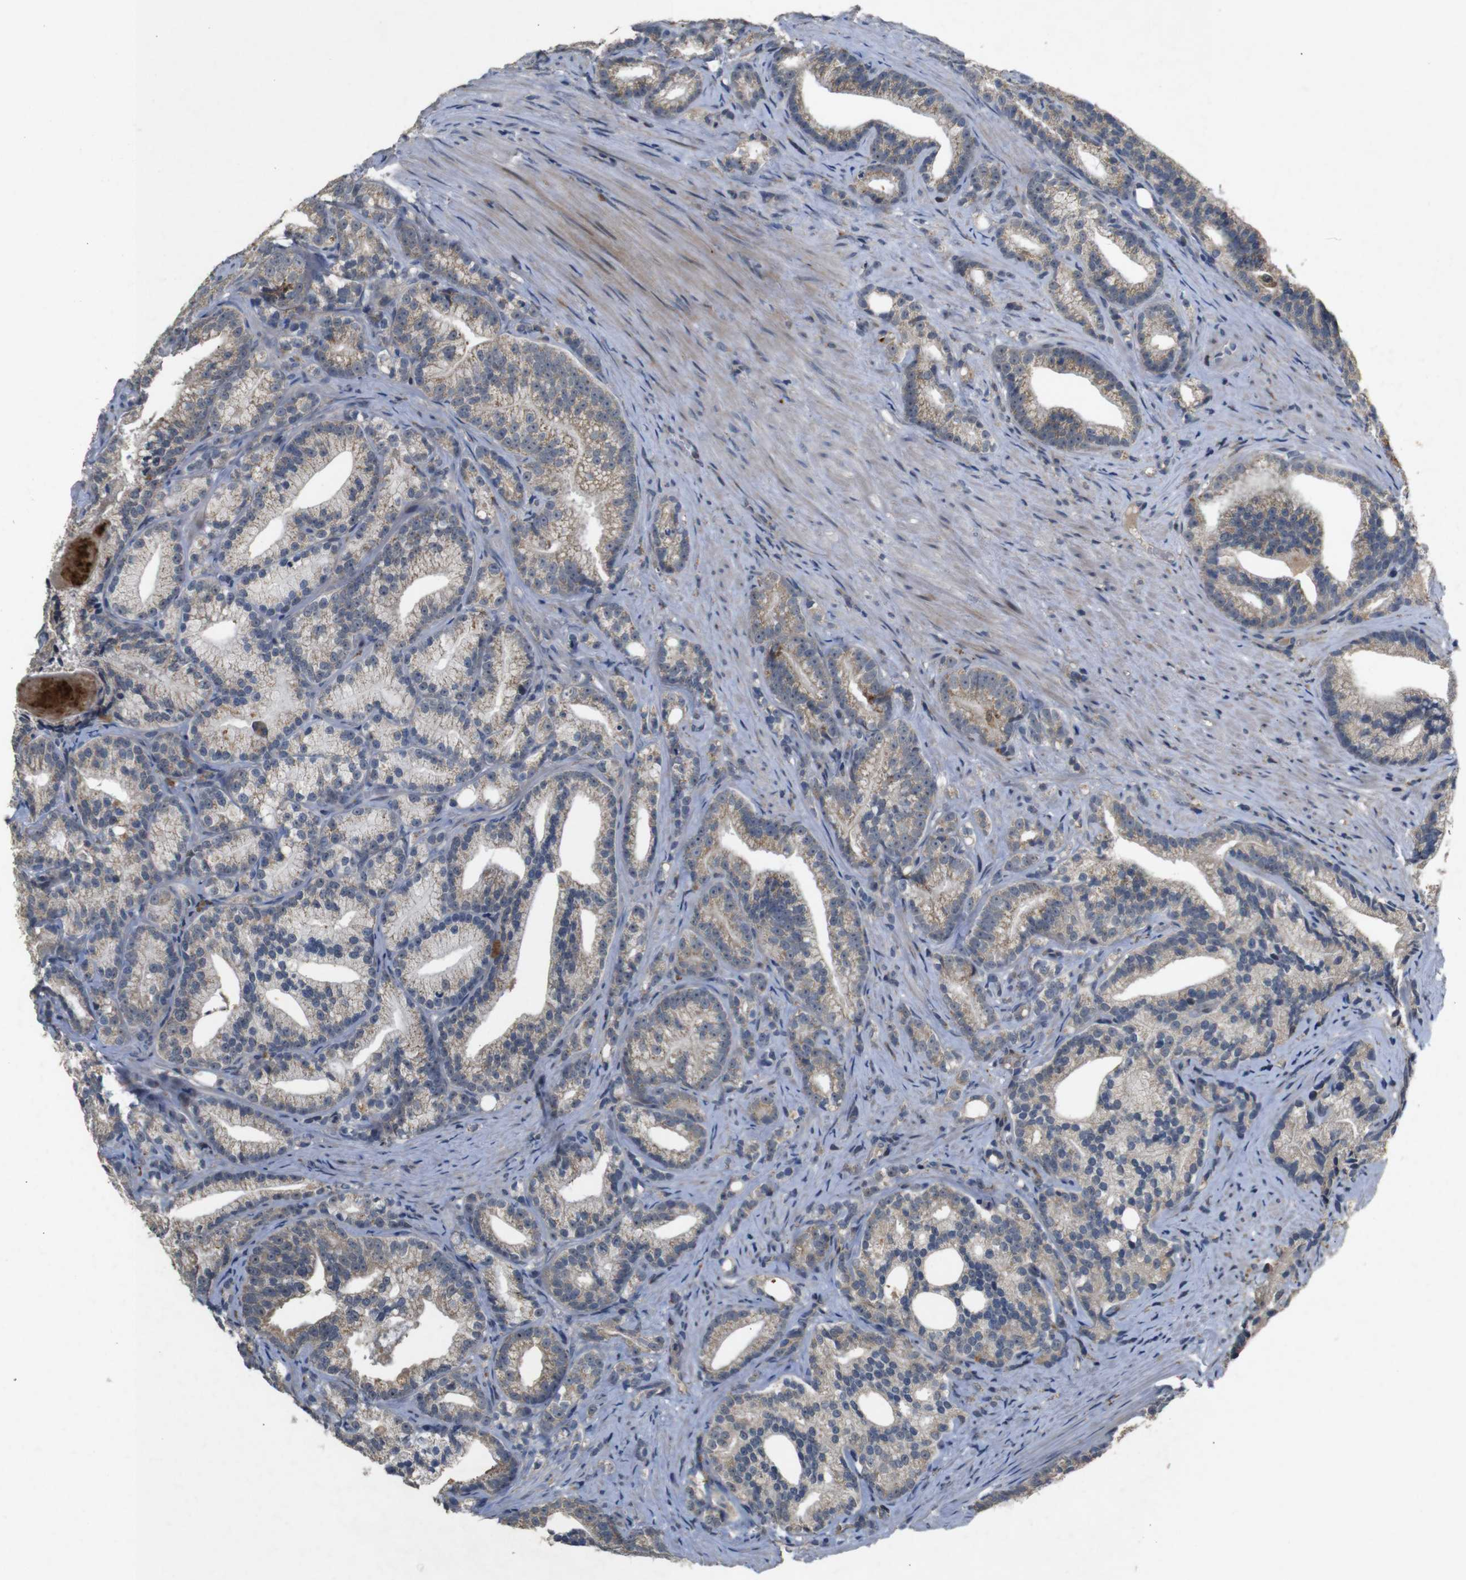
{"staining": {"intensity": "weak", "quantity": ">75%", "location": "cytoplasmic/membranous"}, "tissue": "prostate cancer", "cell_type": "Tumor cells", "image_type": "cancer", "snomed": [{"axis": "morphology", "description": "Adenocarcinoma, Low grade"}, {"axis": "topography", "description": "Prostate"}], "caption": "Brown immunohistochemical staining in human prostate low-grade adenocarcinoma exhibits weak cytoplasmic/membranous staining in about >75% of tumor cells. (DAB (3,3'-diaminobenzidine) = brown stain, brightfield microscopy at high magnification).", "gene": "MAGI2", "patient": {"sex": "male", "age": 89}}